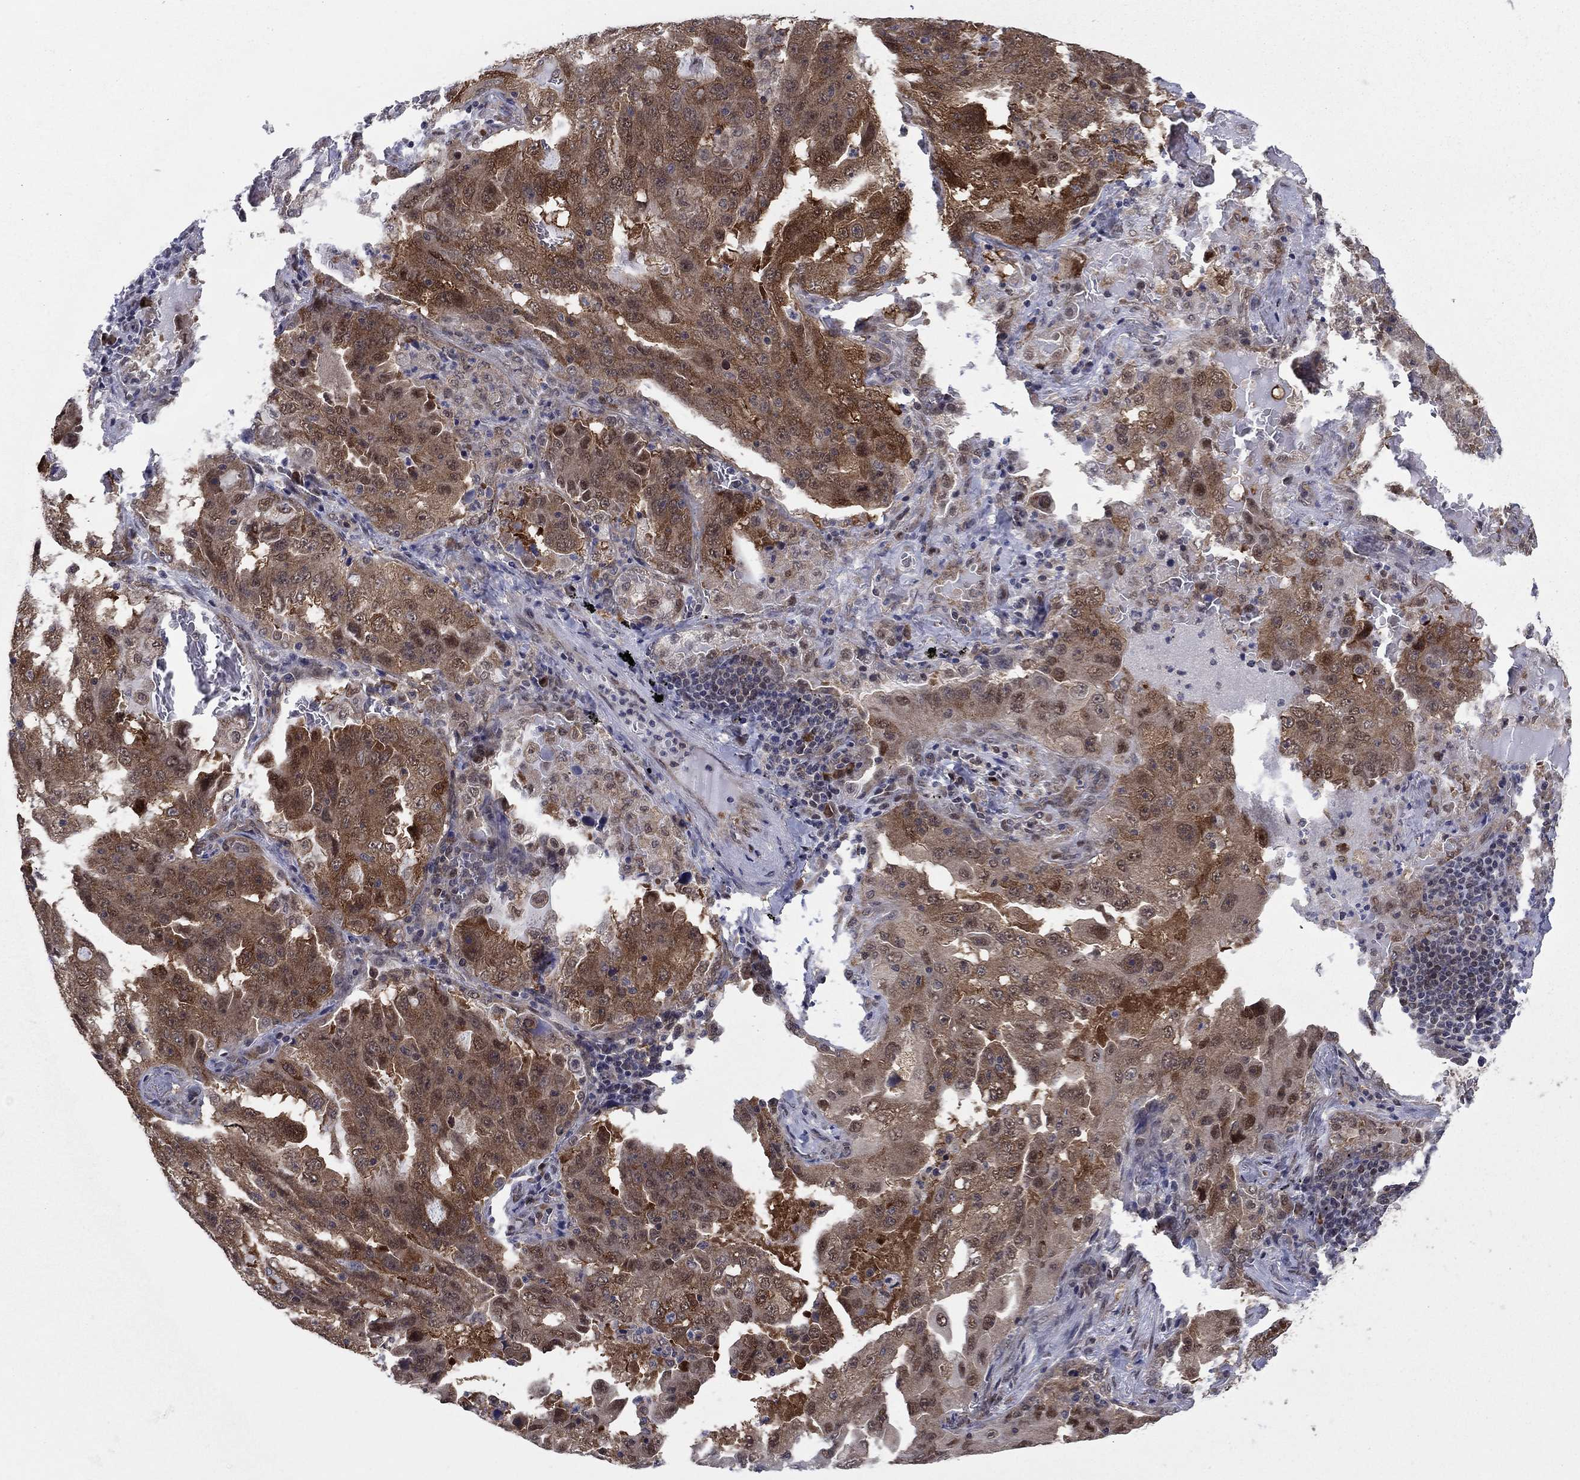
{"staining": {"intensity": "moderate", "quantity": ">75%", "location": "cytoplasmic/membranous"}, "tissue": "lung cancer", "cell_type": "Tumor cells", "image_type": "cancer", "snomed": [{"axis": "morphology", "description": "Adenocarcinoma, NOS"}, {"axis": "topography", "description": "Lung"}], "caption": "A high-resolution image shows immunohistochemistry staining of adenocarcinoma (lung), which demonstrates moderate cytoplasmic/membranous staining in approximately >75% of tumor cells.", "gene": "FKBP4", "patient": {"sex": "female", "age": 61}}